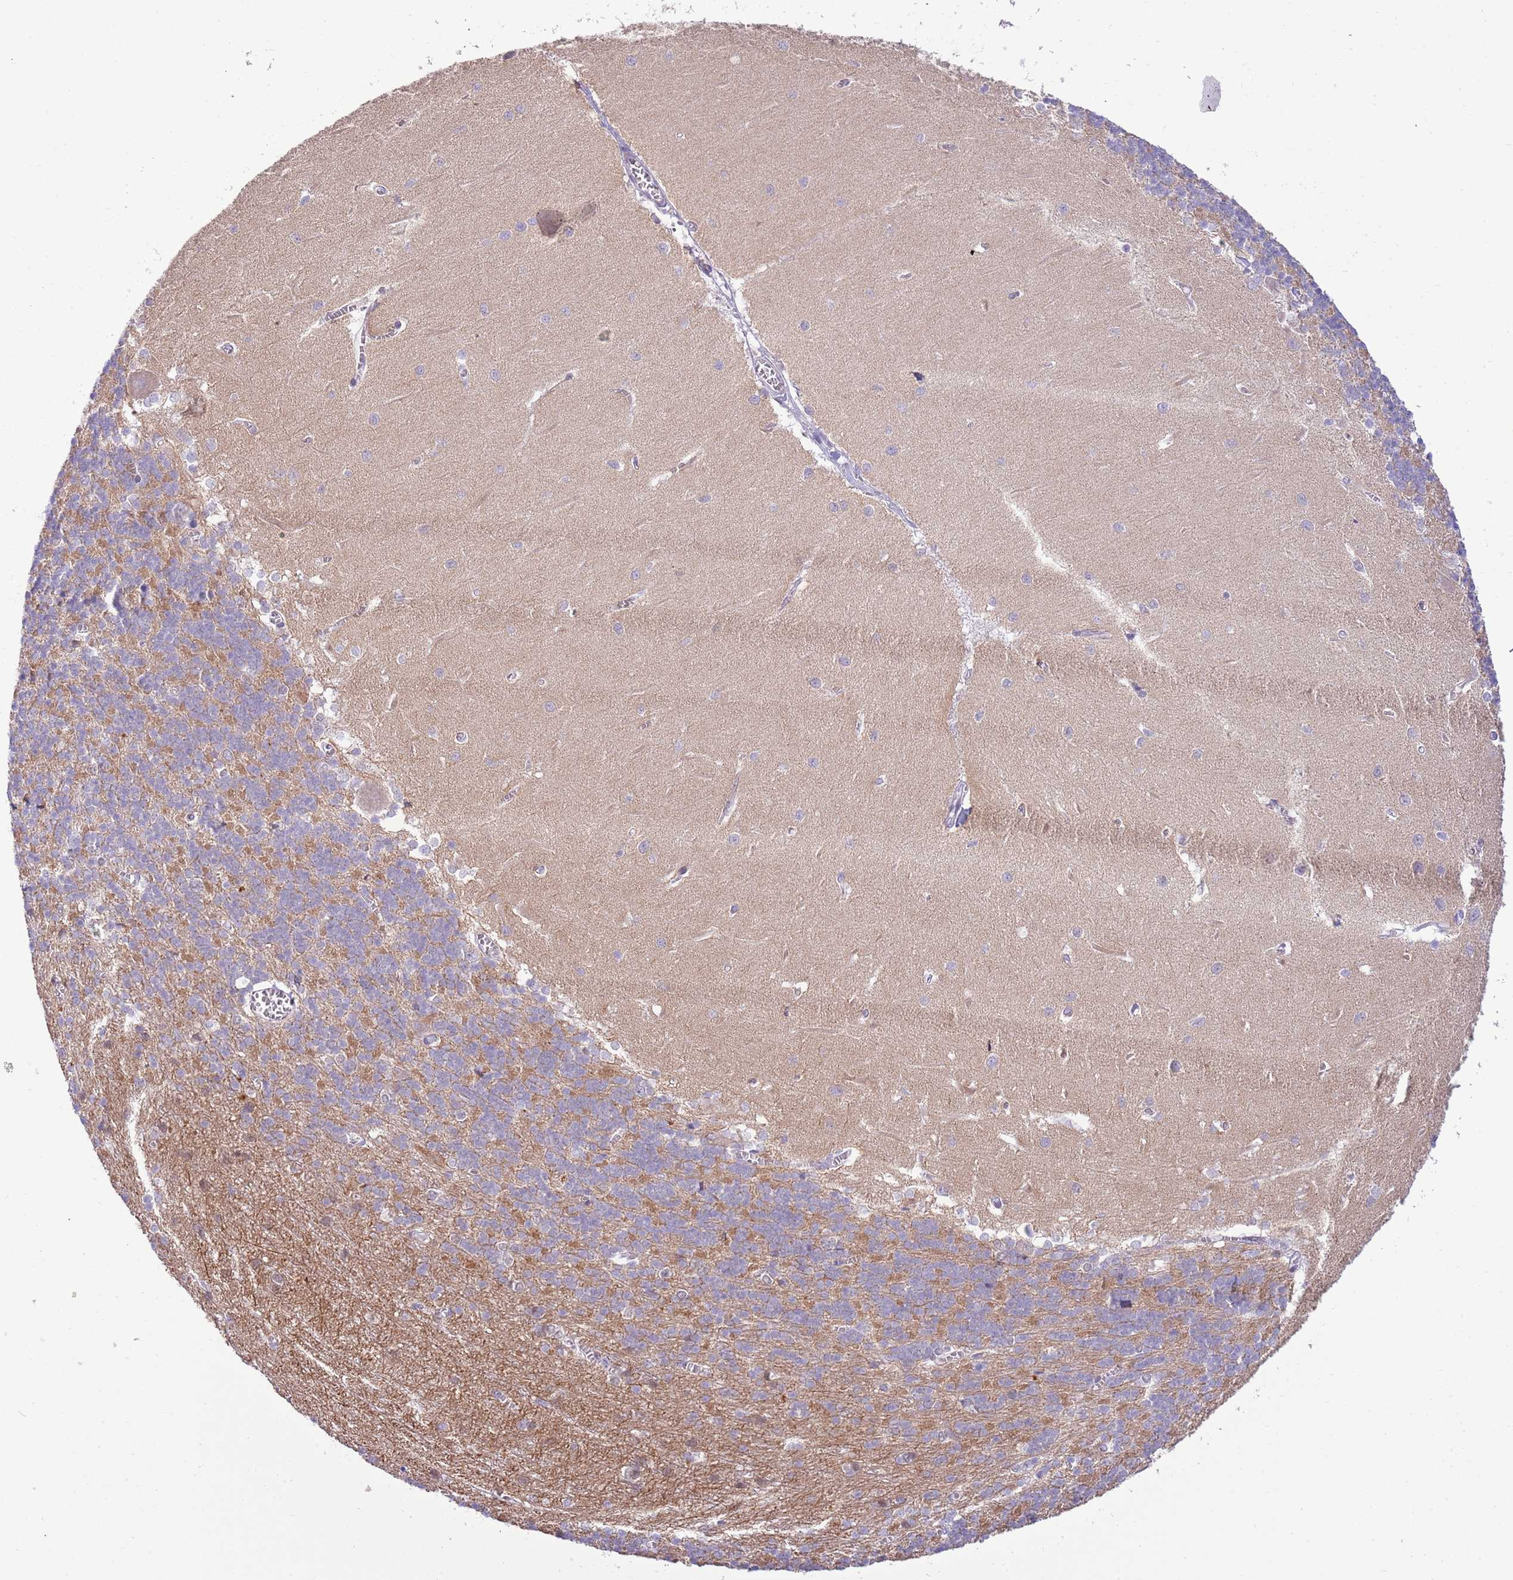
{"staining": {"intensity": "negative", "quantity": "none", "location": "none"}, "tissue": "cerebellum", "cell_type": "Cells in granular layer", "image_type": "normal", "snomed": [{"axis": "morphology", "description": "Normal tissue, NOS"}, {"axis": "topography", "description": "Cerebellum"}], "caption": "A high-resolution histopathology image shows immunohistochemistry (IHC) staining of normal cerebellum, which demonstrates no significant expression in cells in granular layer.", "gene": "ZC4H2", "patient": {"sex": "male", "age": 37}}